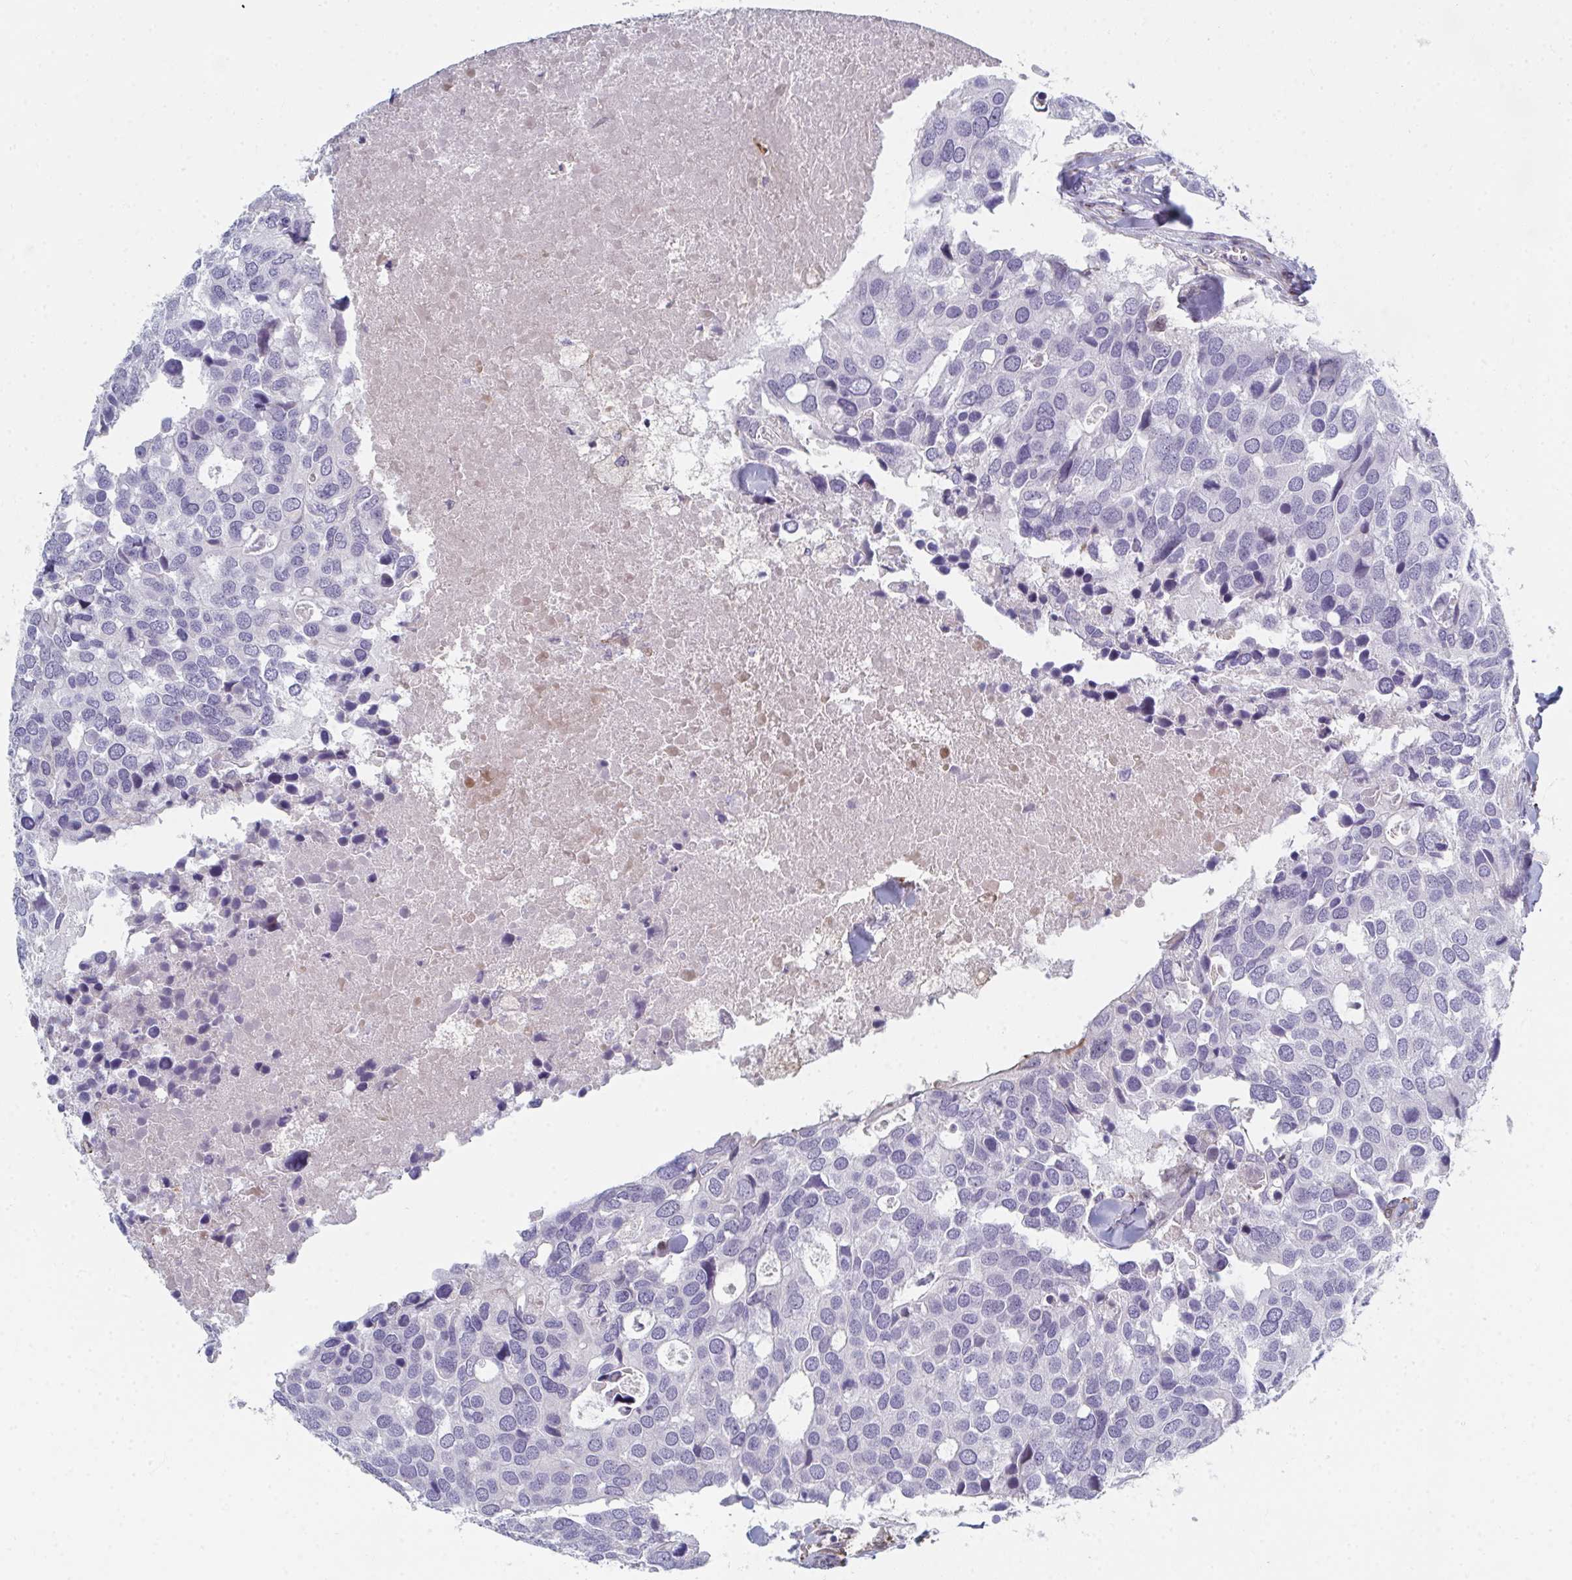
{"staining": {"intensity": "negative", "quantity": "none", "location": "none"}, "tissue": "breast cancer", "cell_type": "Tumor cells", "image_type": "cancer", "snomed": [{"axis": "morphology", "description": "Duct carcinoma"}, {"axis": "topography", "description": "Breast"}], "caption": "High power microscopy histopathology image of an immunohistochemistry (IHC) photomicrograph of breast cancer (invasive ductal carcinoma), revealing no significant staining in tumor cells.", "gene": "PSMG1", "patient": {"sex": "female", "age": 83}}